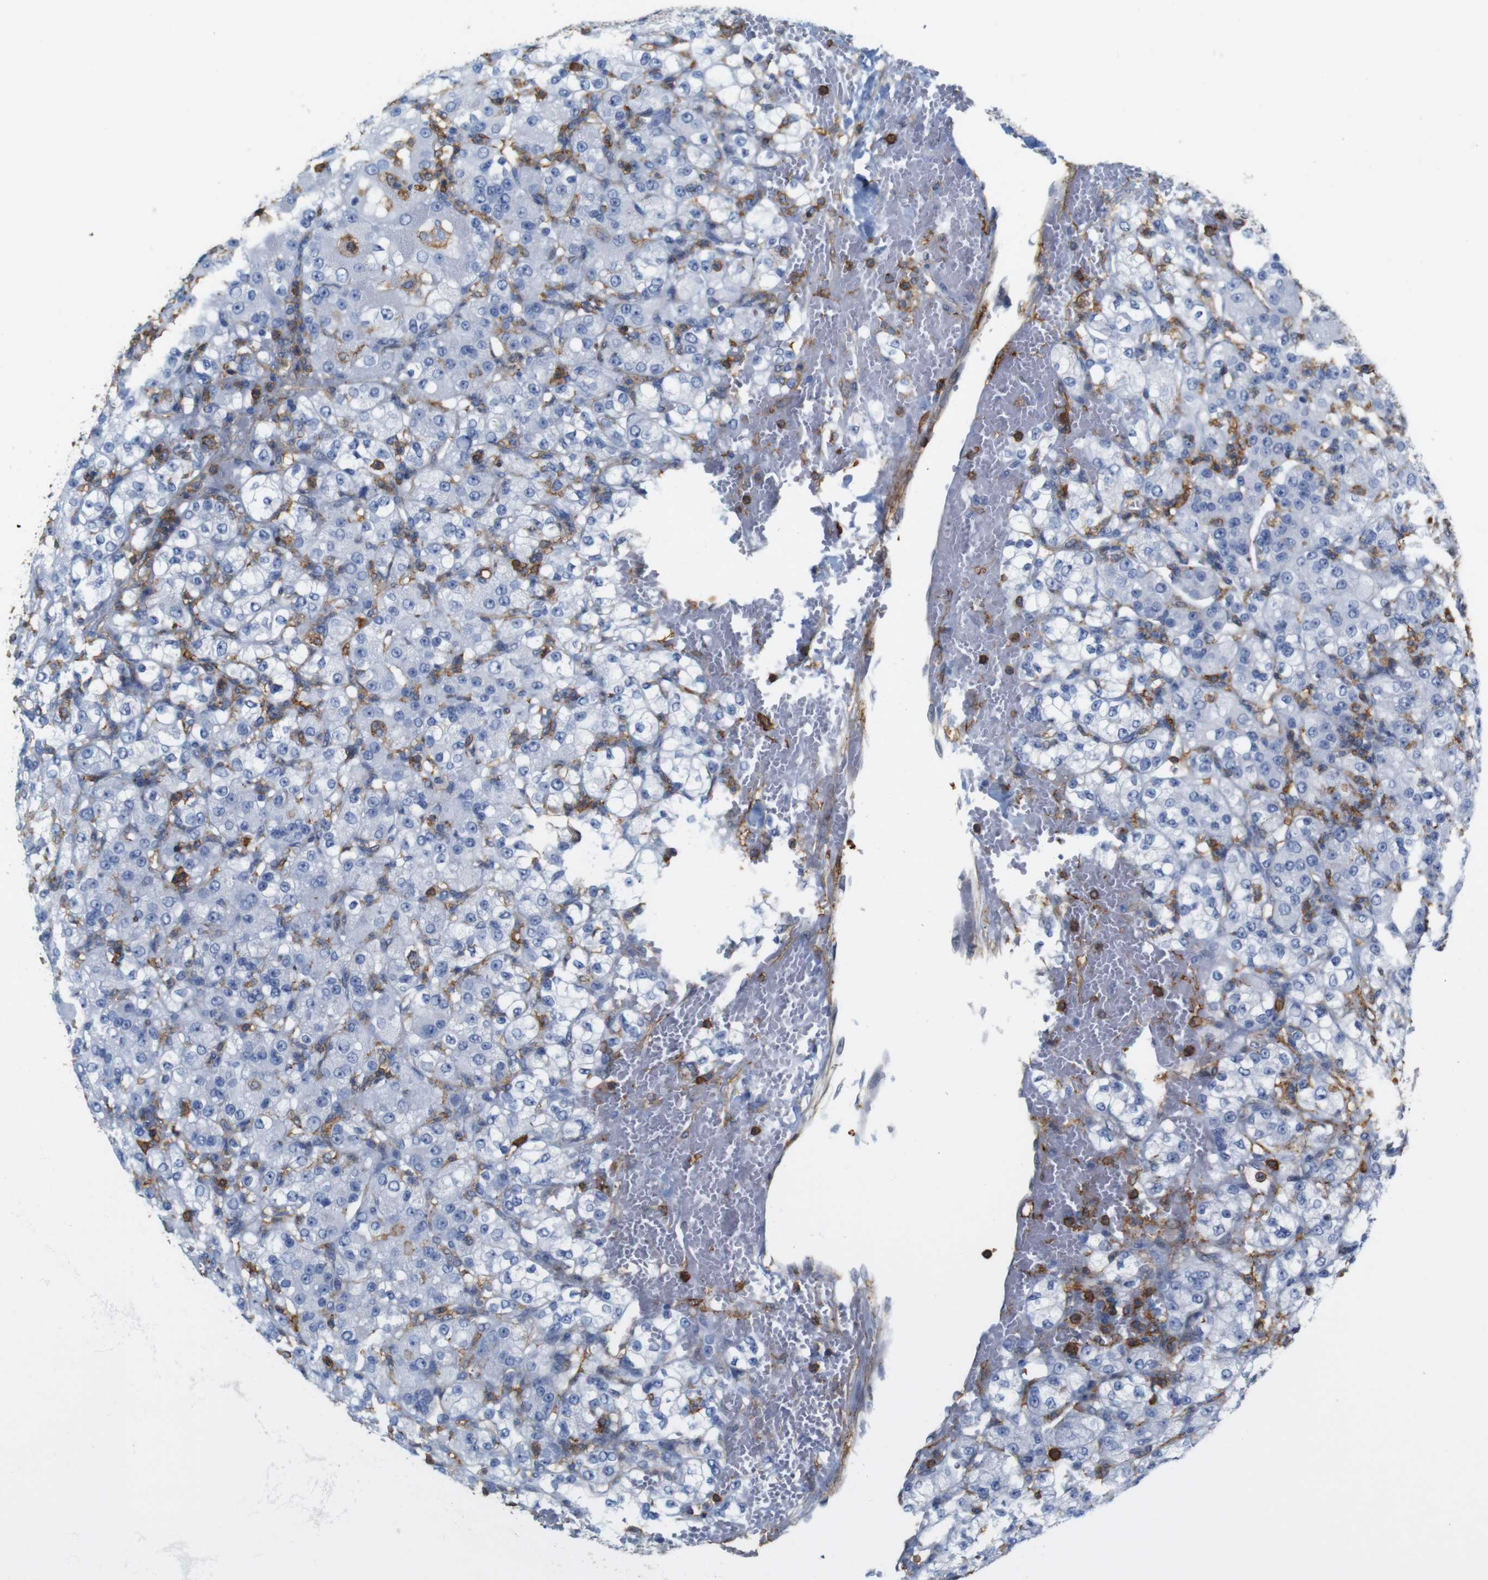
{"staining": {"intensity": "negative", "quantity": "none", "location": "none"}, "tissue": "renal cancer", "cell_type": "Tumor cells", "image_type": "cancer", "snomed": [{"axis": "morphology", "description": "Normal tissue, NOS"}, {"axis": "morphology", "description": "Adenocarcinoma, NOS"}, {"axis": "topography", "description": "Kidney"}], "caption": "Immunohistochemistry (IHC) photomicrograph of renal adenocarcinoma stained for a protein (brown), which demonstrates no positivity in tumor cells.", "gene": "ANXA1", "patient": {"sex": "male", "age": 61}}